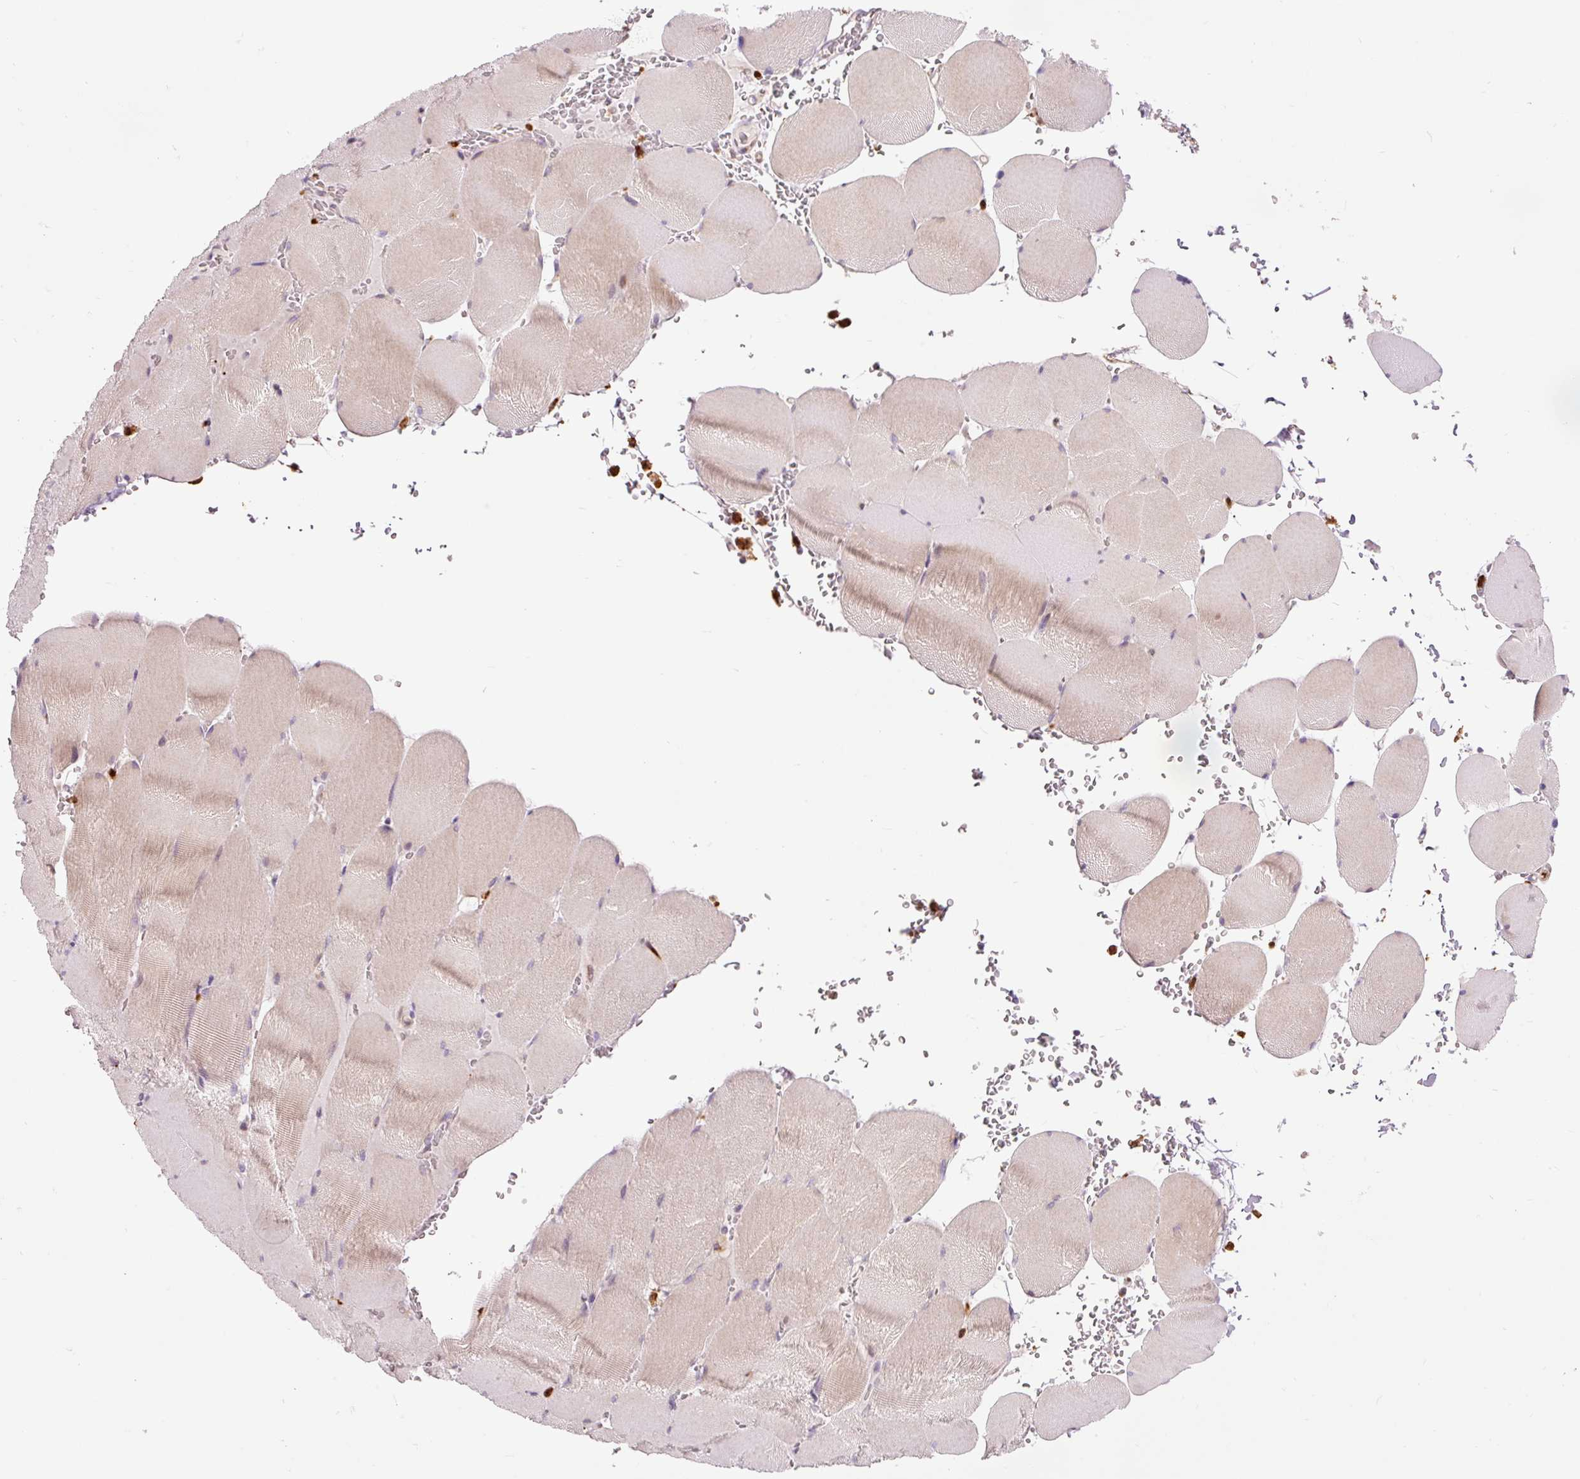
{"staining": {"intensity": "weak", "quantity": "25%-75%", "location": "cytoplasmic/membranous"}, "tissue": "skeletal muscle", "cell_type": "Myocytes", "image_type": "normal", "snomed": [{"axis": "morphology", "description": "Normal tissue, NOS"}, {"axis": "topography", "description": "Skeletal muscle"}, {"axis": "topography", "description": "Head-Neck"}], "caption": "The immunohistochemical stain highlights weak cytoplasmic/membranous staining in myocytes of benign skeletal muscle. Using DAB (brown) and hematoxylin (blue) stains, captured at high magnification using brightfield microscopy.", "gene": "PRDX5", "patient": {"sex": "male", "age": 66}}